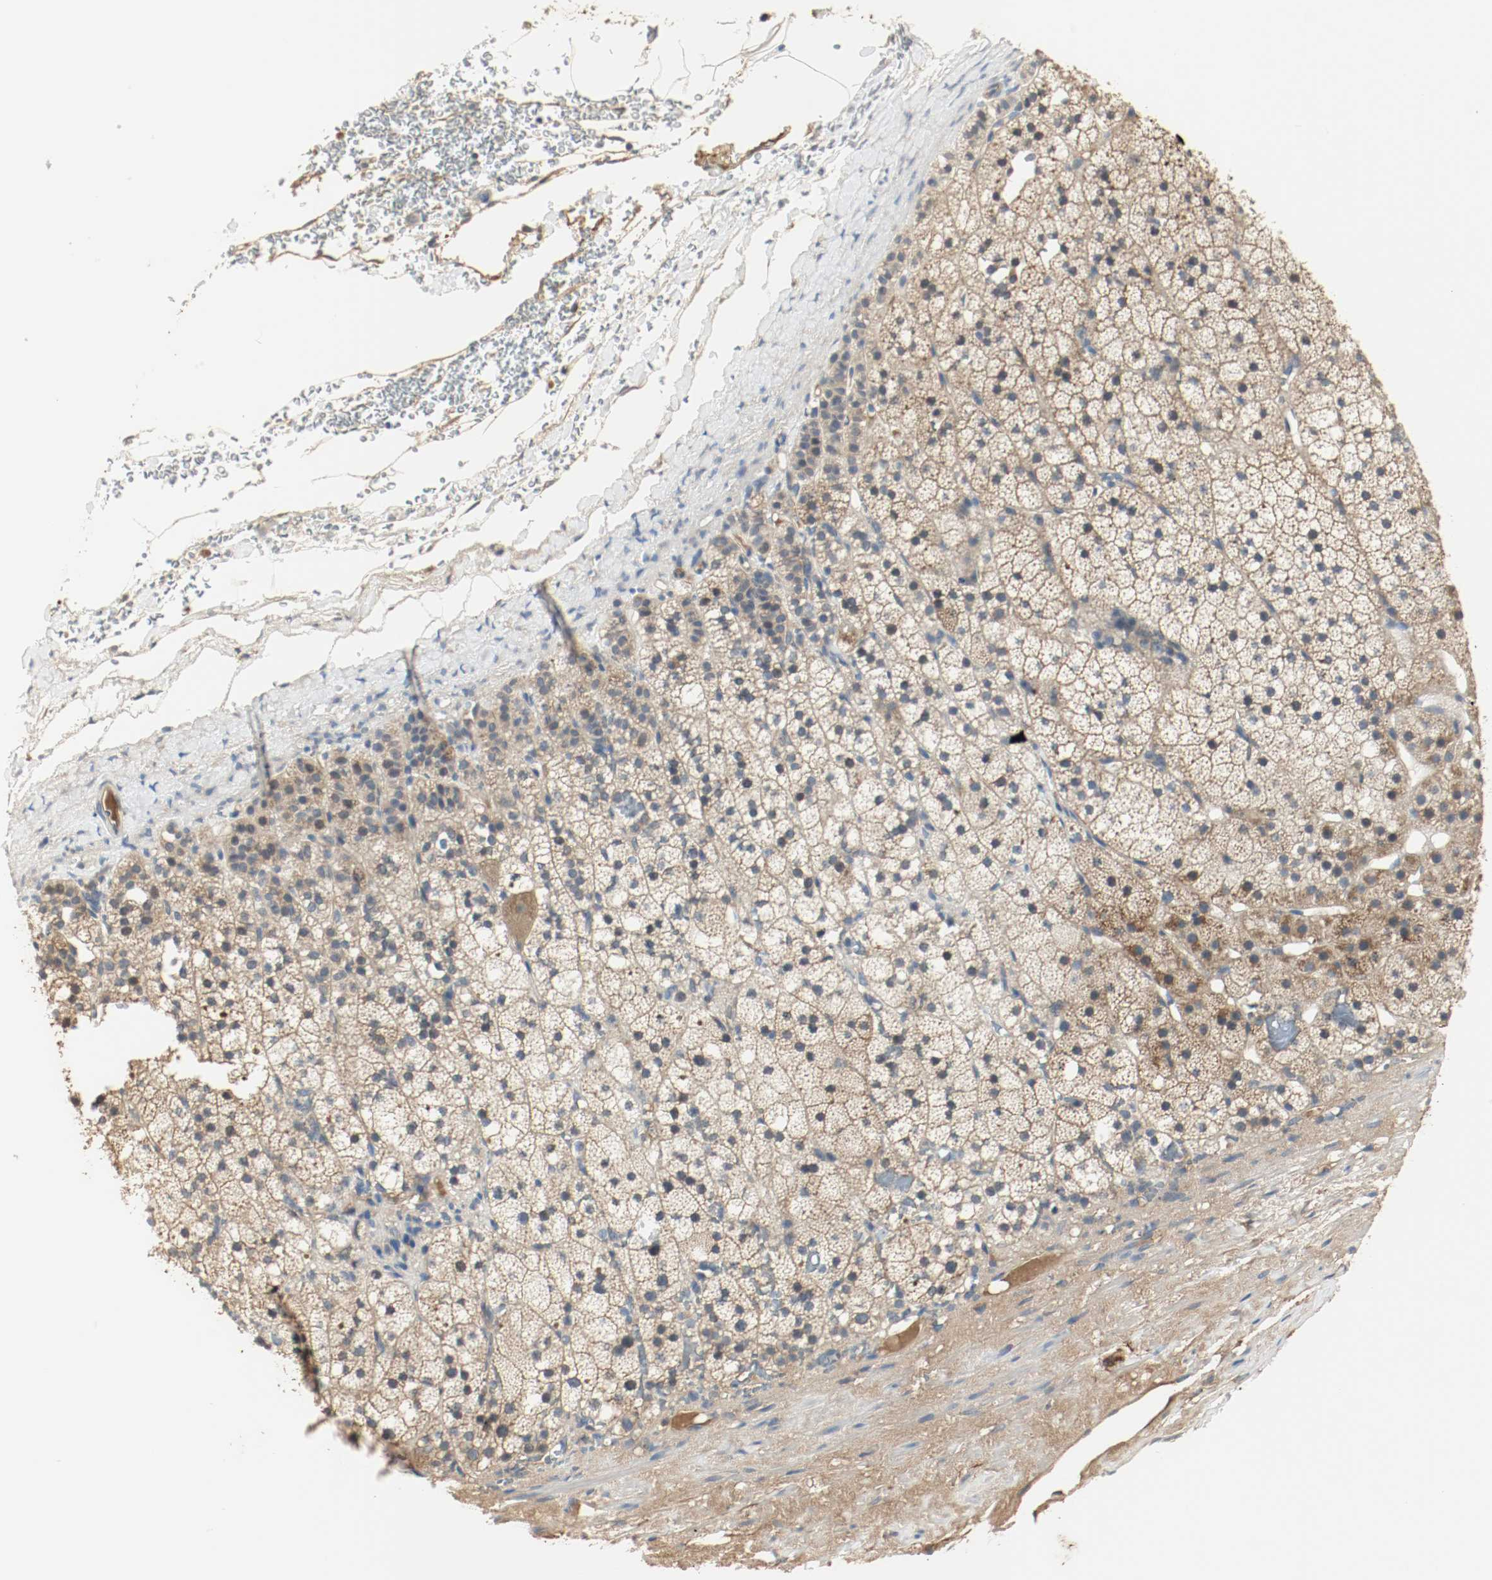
{"staining": {"intensity": "weak", "quantity": ">75%", "location": "cytoplasmic/membranous"}, "tissue": "adrenal gland", "cell_type": "Glandular cells", "image_type": "normal", "snomed": [{"axis": "morphology", "description": "Normal tissue, NOS"}, {"axis": "topography", "description": "Adrenal gland"}], "caption": "Protein staining of normal adrenal gland exhibits weak cytoplasmic/membranous staining in about >75% of glandular cells. The staining is performed using DAB (3,3'-diaminobenzidine) brown chromogen to label protein expression. The nuclei are counter-stained blue using hematoxylin.", "gene": "MELTF", "patient": {"sex": "male", "age": 35}}